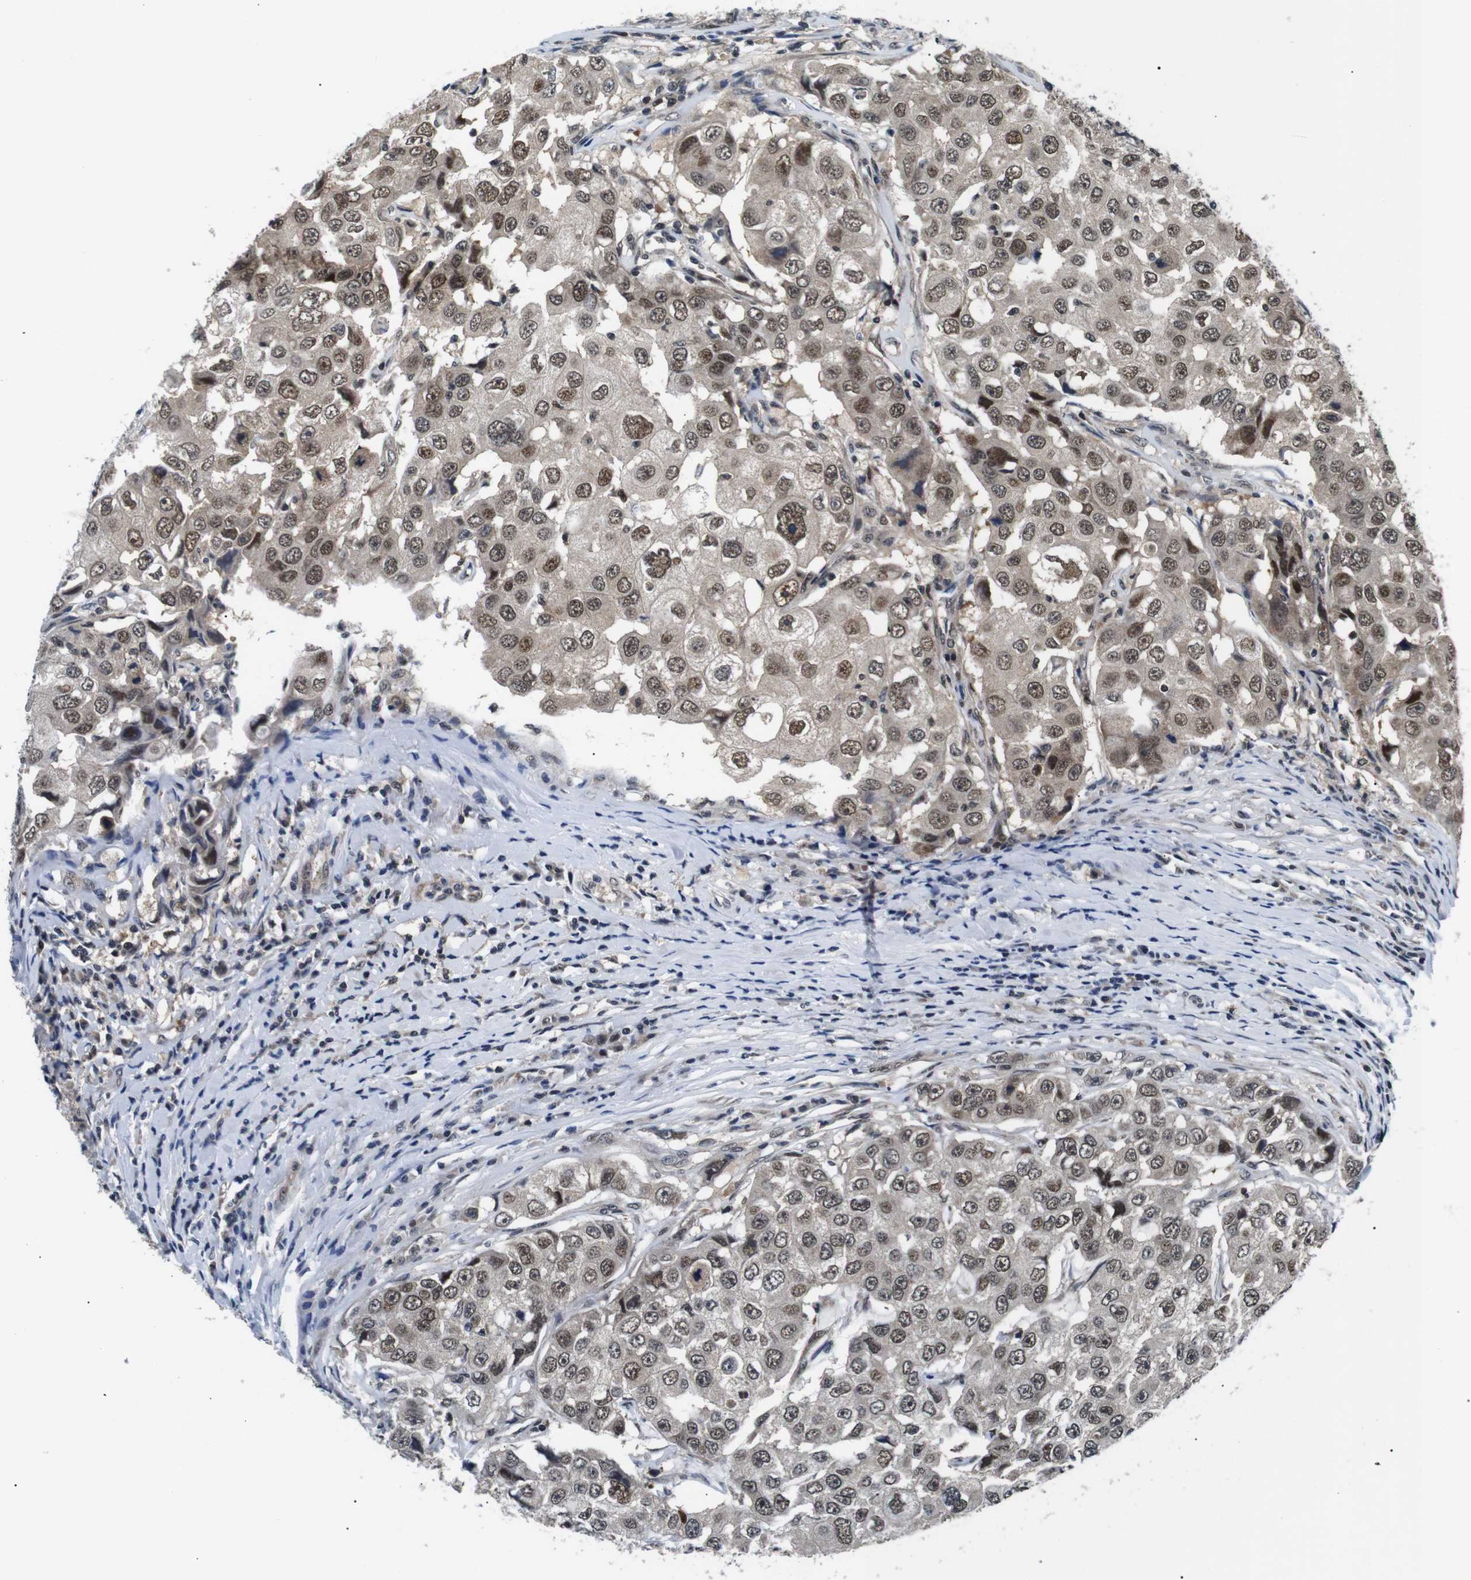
{"staining": {"intensity": "moderate", "quantity": ">75%", "location": "cytoplasmic/membranous,nuclear"}, "tissue": "breast cancer", "cell_type": "Tumor cells", "image_type": "cancer", "snomed": [{"axis": "morphology", "description": "Duct carcinoma"}, {"axis": "topography", "description": "Breast"}], "caption": "Immunohistochemistry image of neoplastic tissue: breast cancer (intraductal carcinoma) stained using immunohistochemistry exhibits medium levels of moderate protein expression localized specifically in the cytoplasmic/membranous and nuclear of tumor cells, appearing as a cytoplasmic/membranous and nuclear brown color.", "gene": "SKP1", "patient": {"sex": "female", "age": 27}}